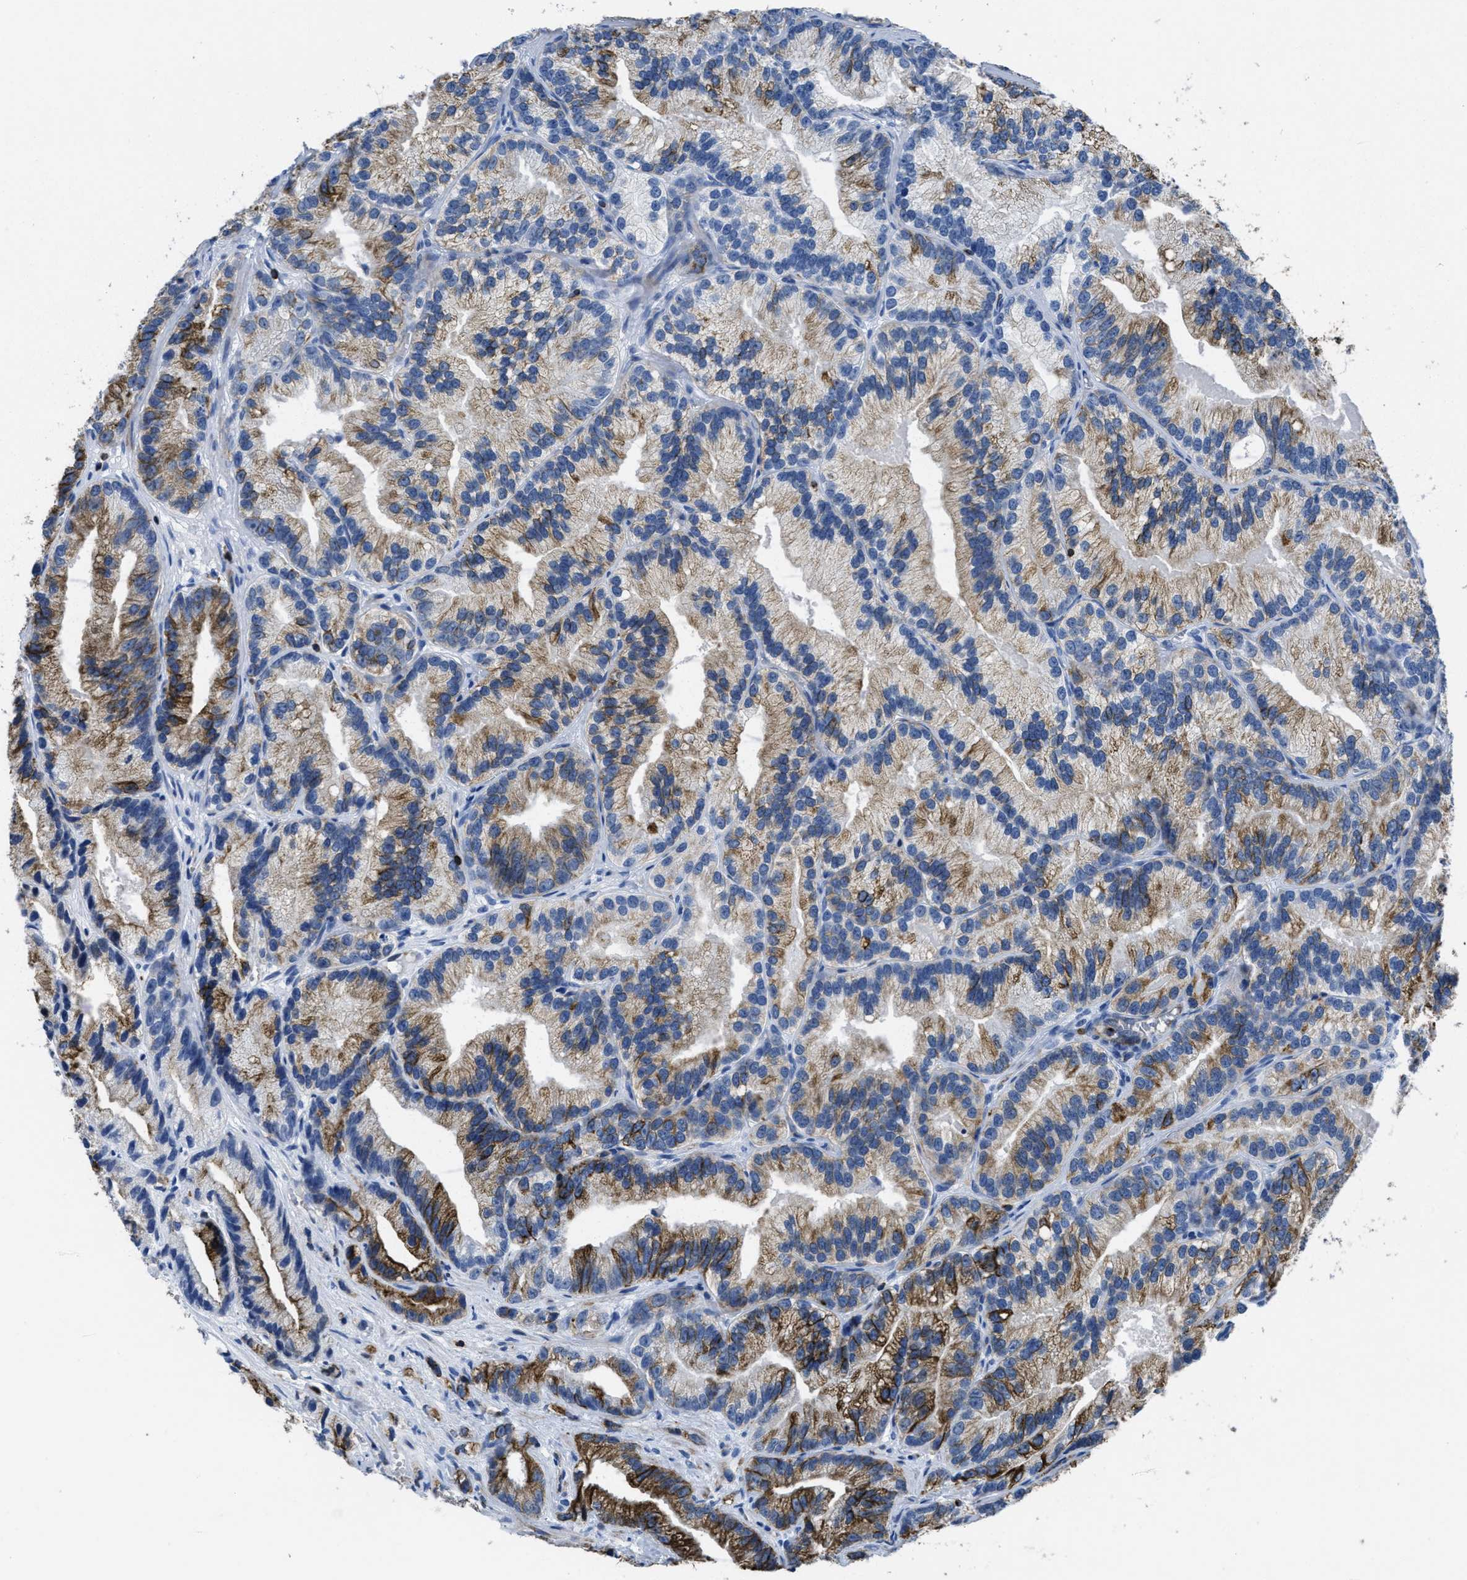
{"staining": {"intensity": "strong", "quantity": "25%-75%", "location": "cytoplasmic/membranous"}, "tissue": "prostate cancer", "cell_type": "Tumor cells", "image_type": "cancer", "snomed": [{"axis": "morphology", "description": "Adenocarcinoma, Low grade"}, {"axis": "topography", "description": "Prostate"}], "caption": "Prostate adenocarcinoma (low-grade) tissue shows strong cytoplasmic/membranous positivity in about 25%-75% of tumor cells, visualized by immunohistochemistry. (brown staining indicates protein expression, while blue staining denotes nuclei).", "gene": "ITGA3", "patient": {"sex": "male", "age": 89}}